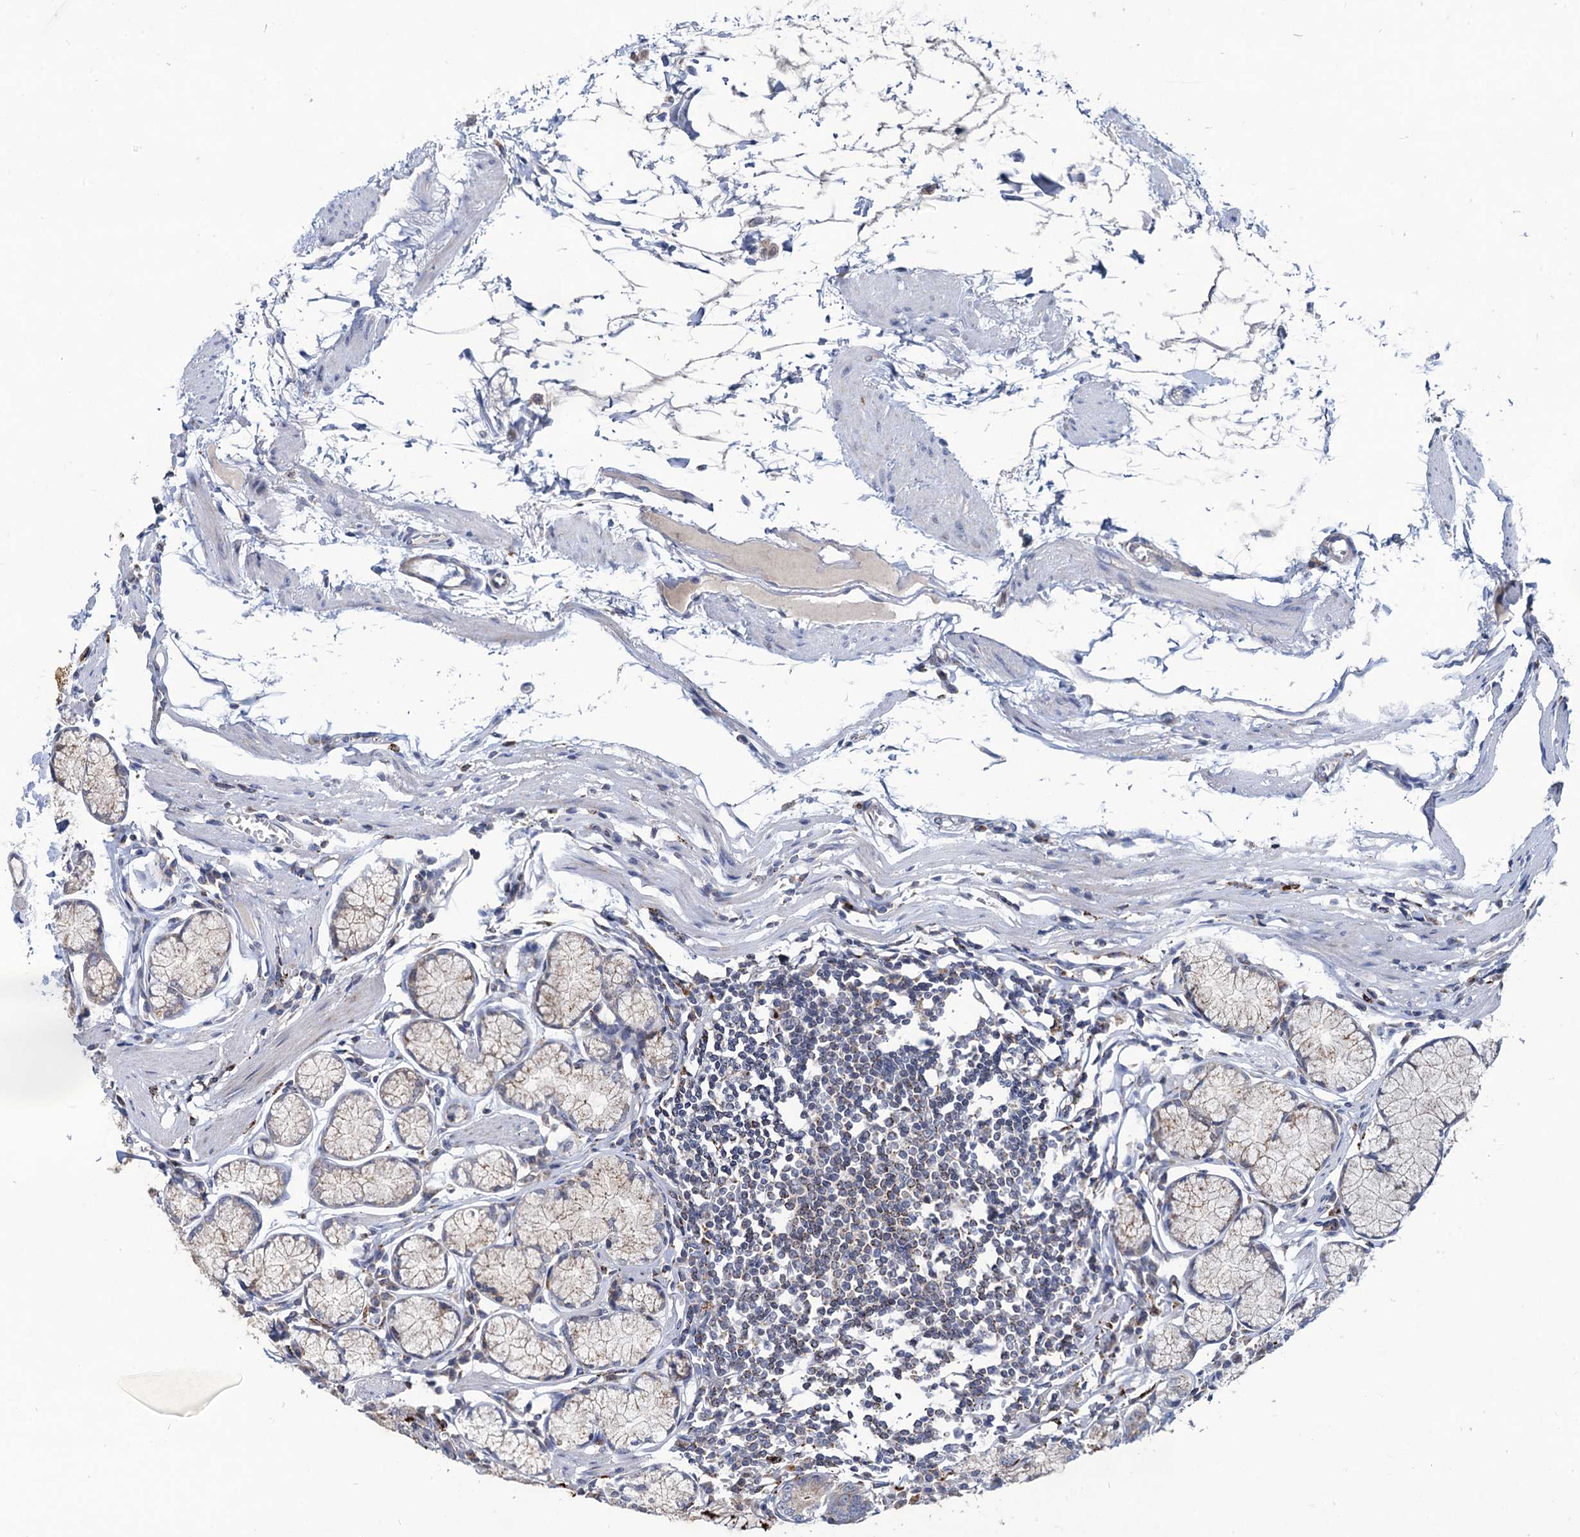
{"staining": {"intensity": "moderate", "quantity": "<25%", "location": "cytoplasmic/membranous"}, "tissue": "stomach", "cell_type": "Glandular cells", "image_type": "normal", "snomed": [{"axis": "morphology", "description": "Normal tissue, NOS"}, {"axis": "topography", "description": "Stomach"}], "caption": "This micrograph shows unremarkable stomach stained with IHC to label a protein in brown. The cytoplasmic/membranous of glandular cells show moderate positivity for the protein. Nuclei are counter-stained blue.", "gene": "ANKS3", "patient": {"sex": "male", "age": 55}}